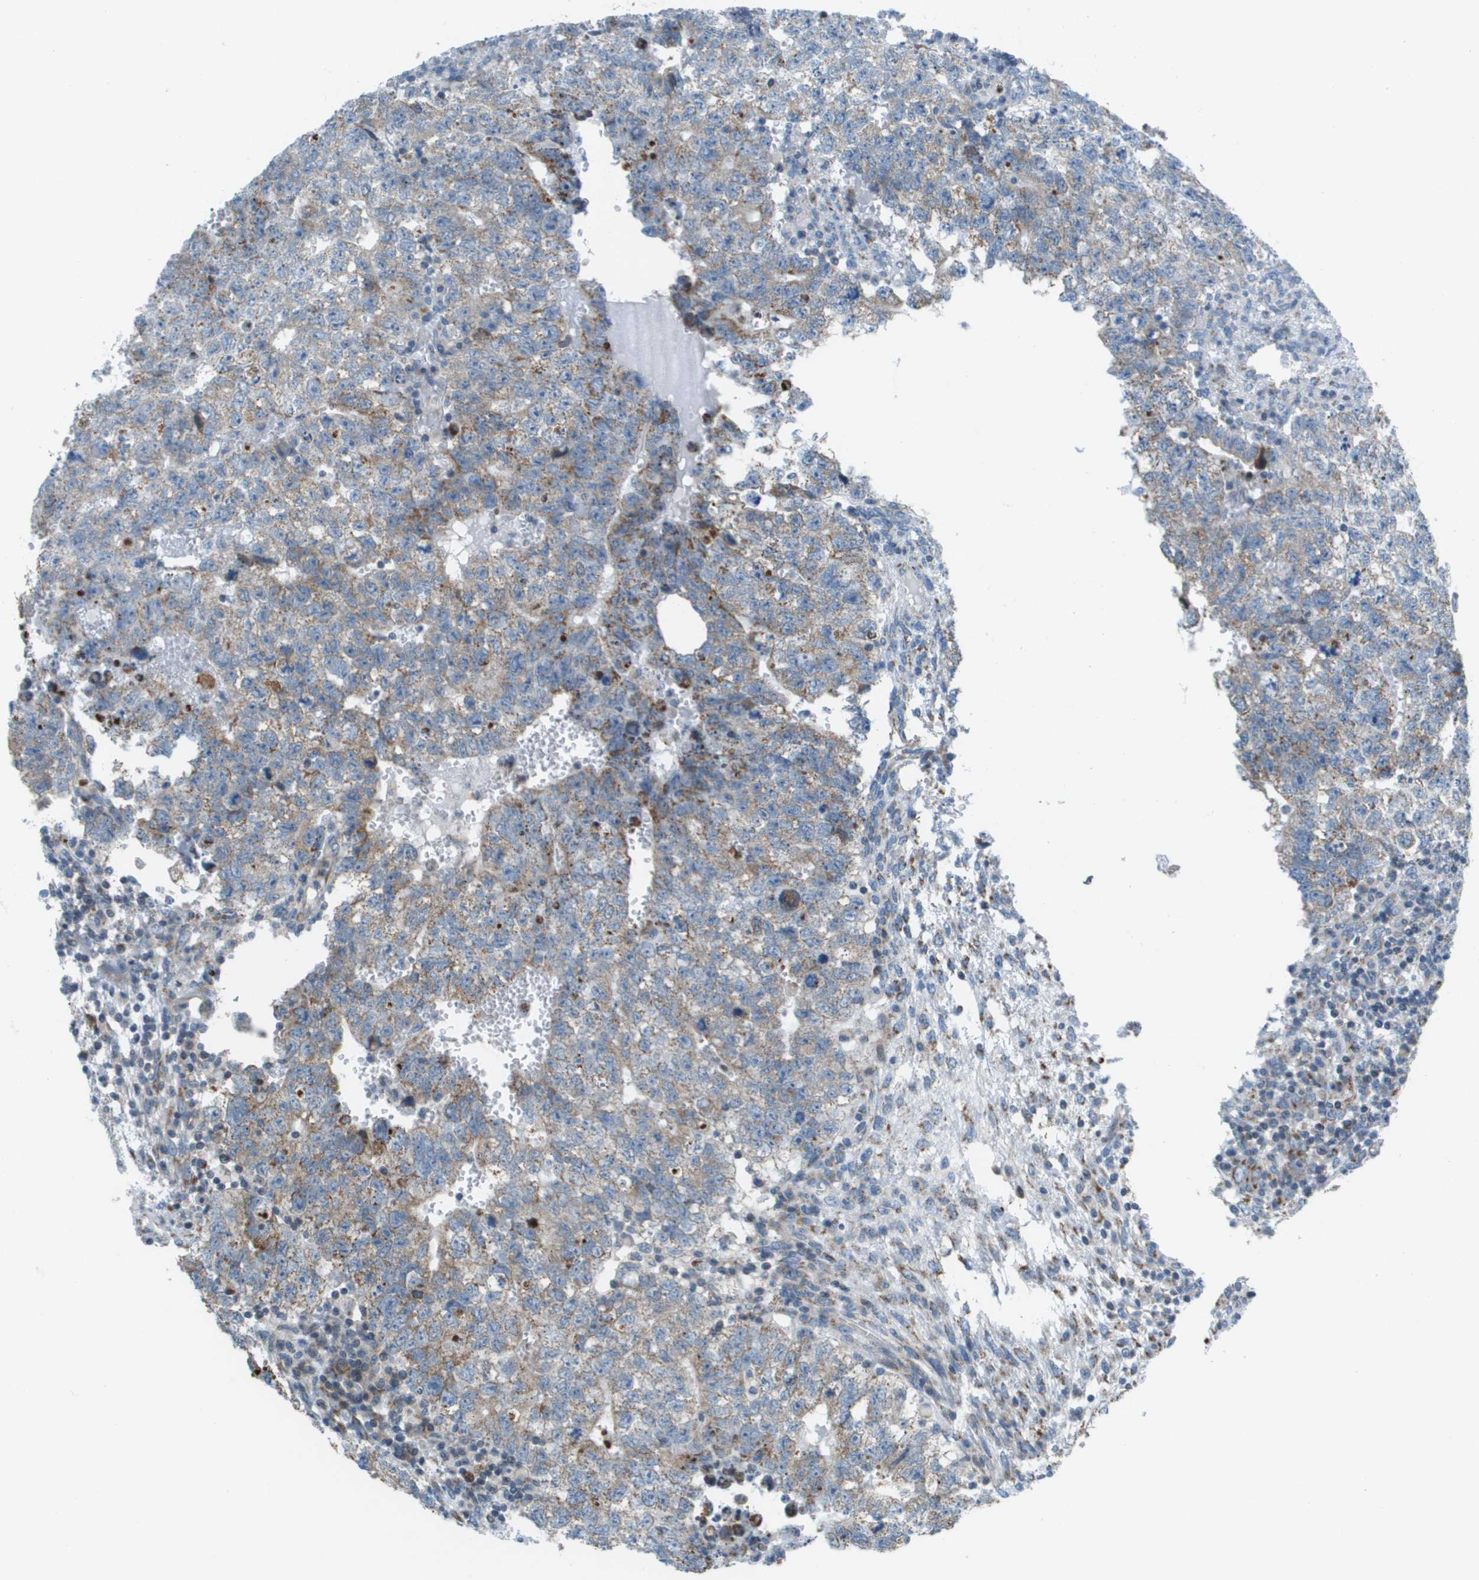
{"staining": {"intensity": "moderate", "quantity": "25%-75%", "location": "cytoplasmic/membranous"}, "tissue": "testis cancer", "cell_type": "Tumor cells", "image_type": "cancer", "snomed": [{"axis": "morphology", "description": "Seminoma, NOS"}, {"axis": "morphology", "description": "Carcinoma, Embryonal, NOS"}, {"axis": "topography", "description": "Testis"}], "caption": "Protein expression analysis of human testis cancer (seminoma) reveals moderate cytoplasmic/membranous expression in approximately 25%-75% of tumor cells. (brown staining indicates protein expression, while blue staining denotes nuclei).", "gene": "GALNT6", "patient": {"sex": "male", "age": 38}}